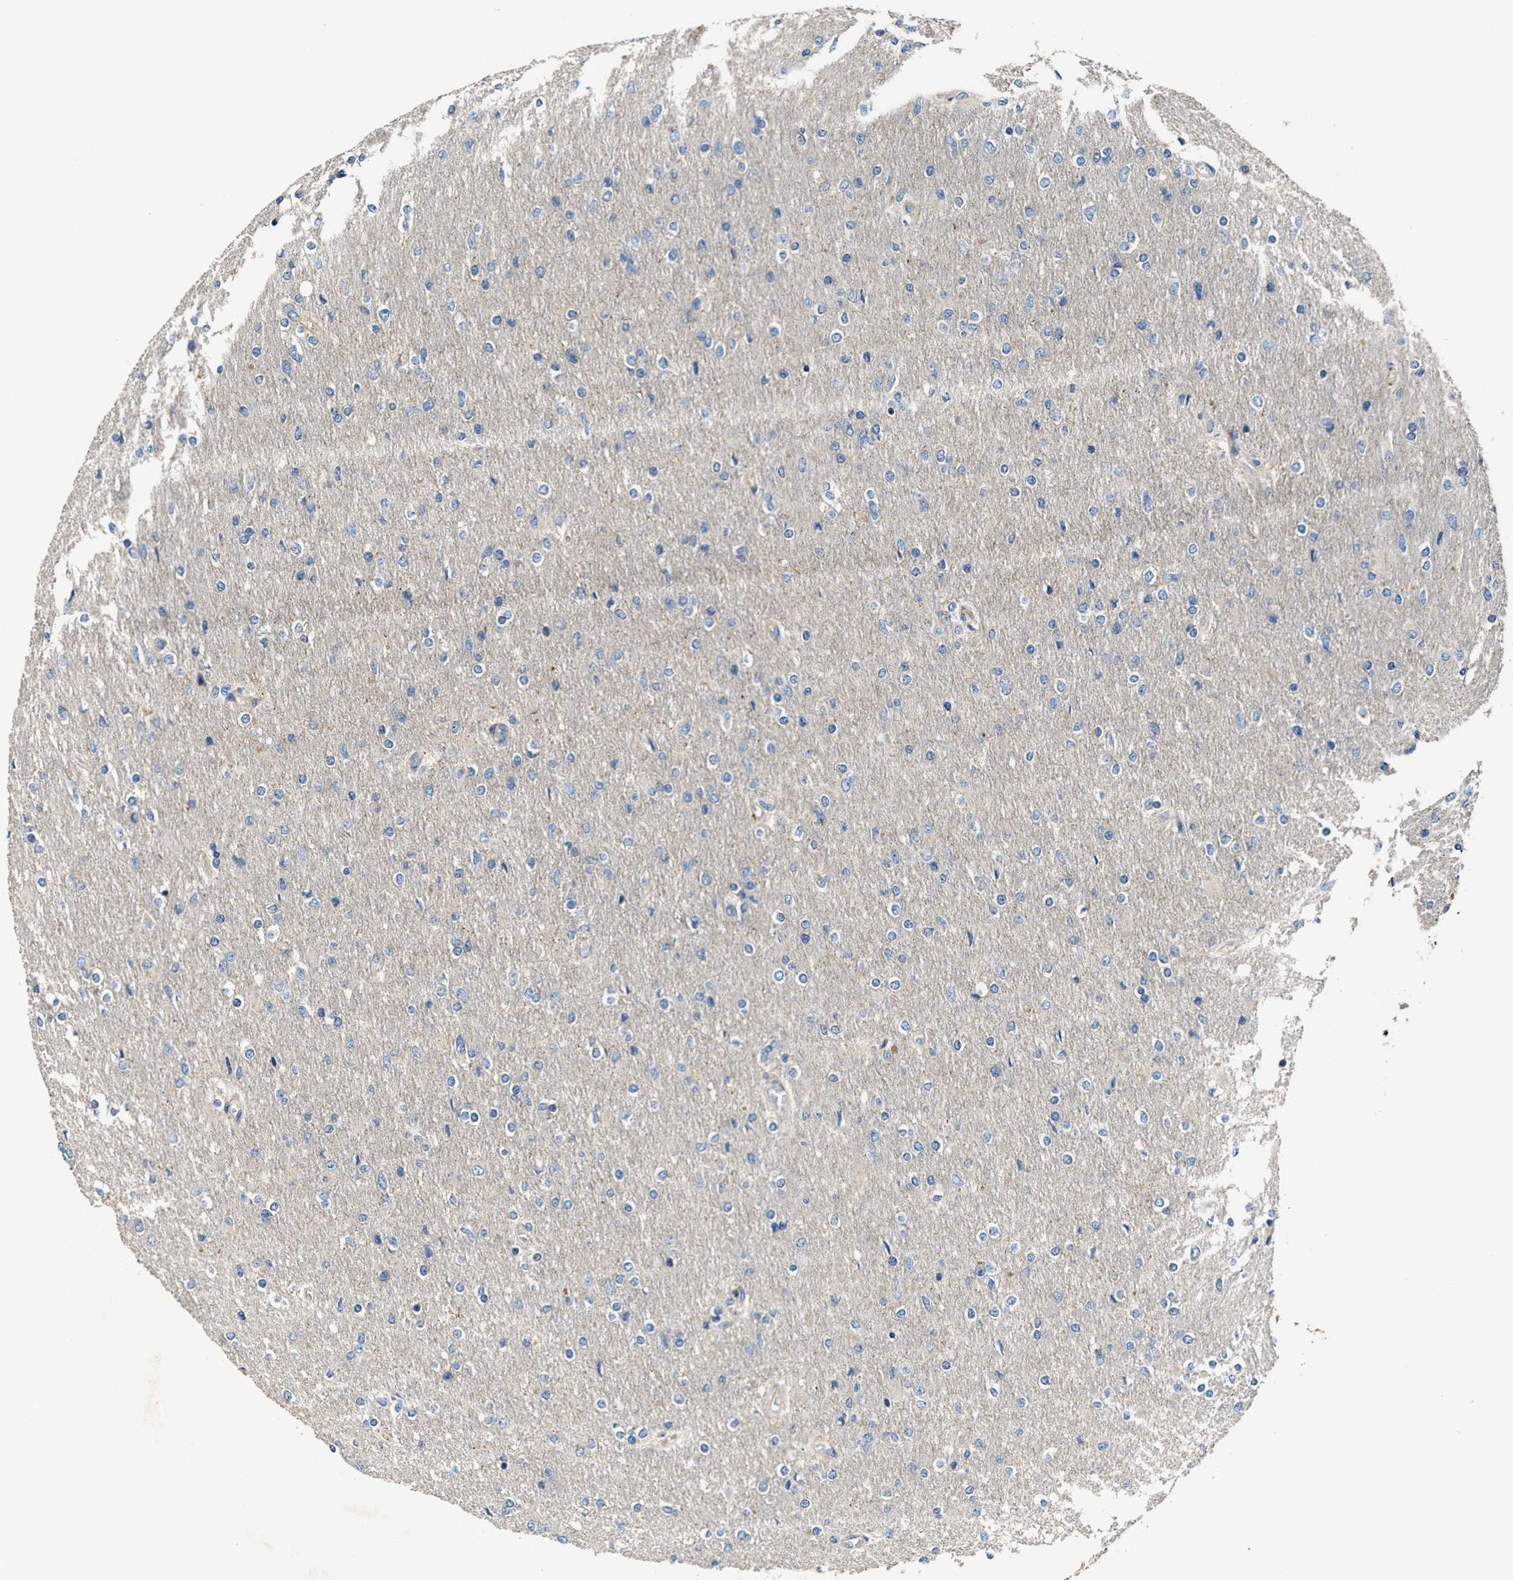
{"staining": {"intensity": "negative", "quantity": "none", "location": "none"}, "tissue": "glioma", "cell_type": "Tumor cells", "image_type": "cancer", "snomed": [{"axis": "morphology", "description": "Glioma, malignant, High grade"}, {"axis": "topography", "description": "Cerebral cortex"}], "caption": "The micrograph demonstrates no significant expression in tumor cells of glioma.", "gene": "PTAR1", "patient": {"sex": "female", "age": 36}}